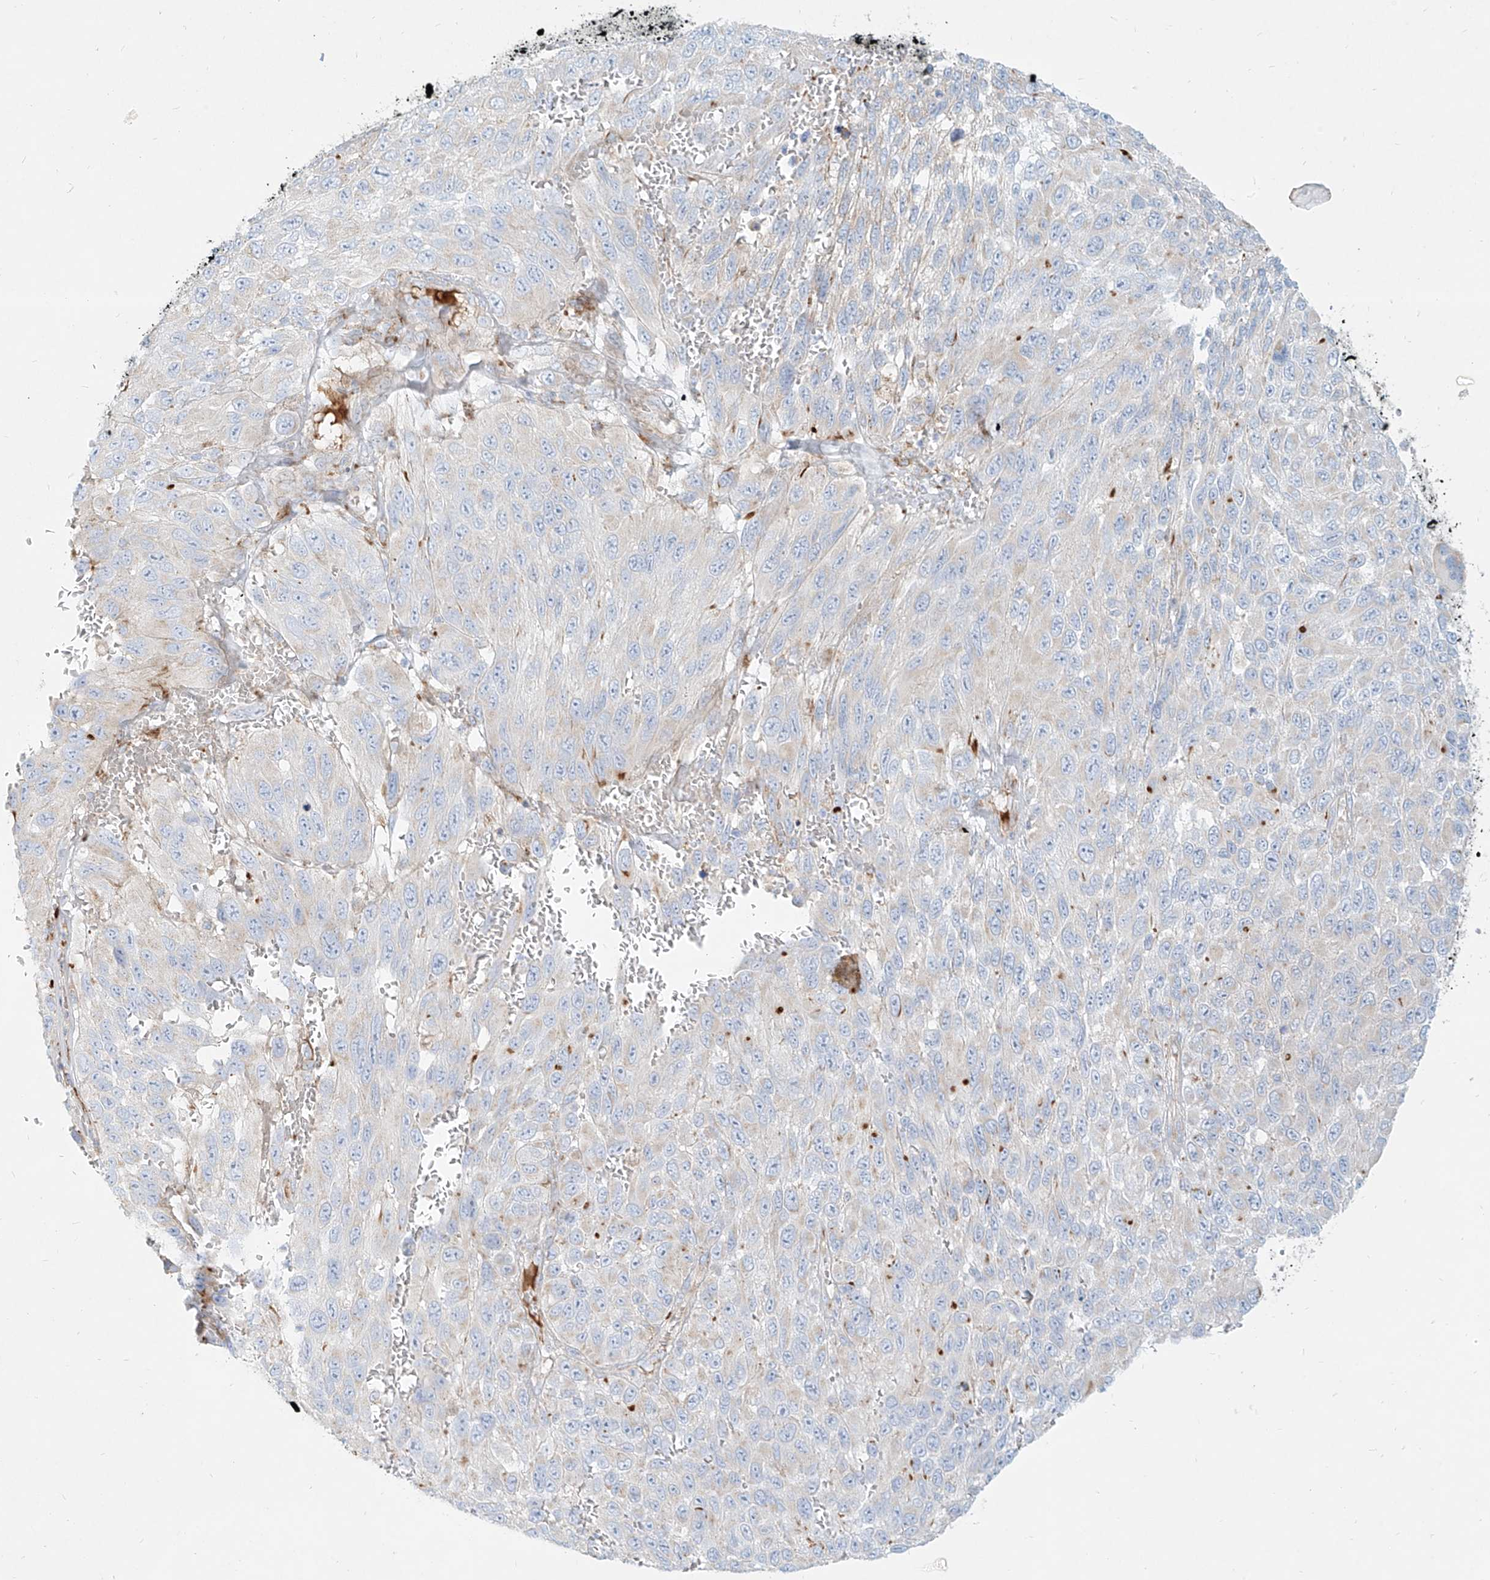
{"staining": {"intensity": "negative", "quantity": "none", "location": "none"}, "tissue": "melanoma", "cell_type": "Tumor cells", "image_type": "cancer", "snomed": [{"axis": "morphology", "description": "Malignant melanoma, NOS"}, {"axis": "topography", "description": "Skin"}], "caption": "Tumor cells show no significant protein positivity in malignant melanoma.", "gene": "MTX2", "patient": {"sex": "female", "age": 96}}